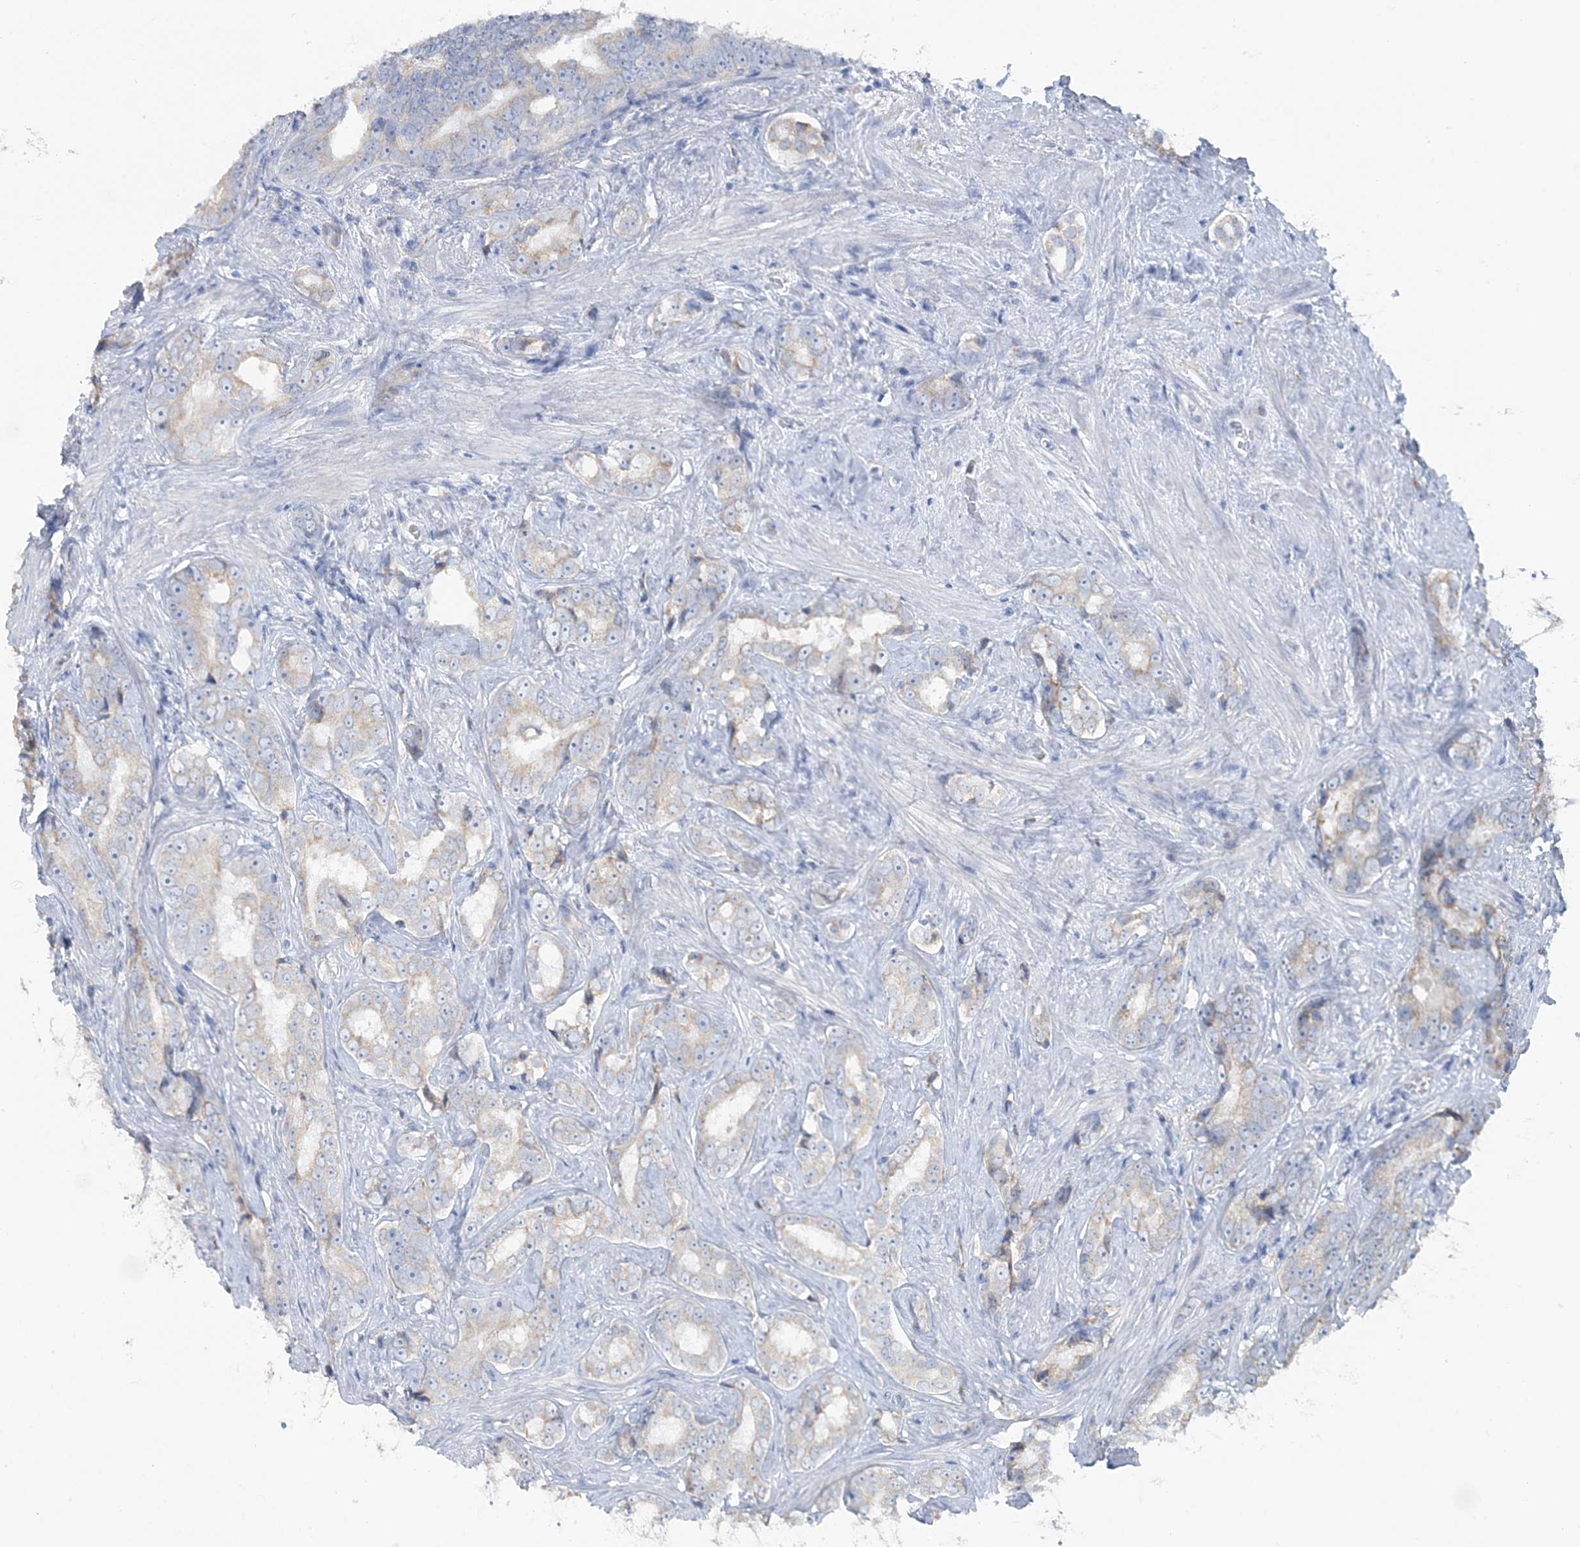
{"staining": {"intensity": "negative", "quantity": "none", "location": "none"}, "tissue": "prostate cancer", "cell_type": "Tumor cells", "image_type": "cancer", "snomed": [{"axis": "morphology", "description": "Adenocarcinoma, High grade"}, {"axis": "topography", "description": "Prostate"}], "caption": "An immunohistochemistry photomicrograph of prostate cancer is shown. There is no staining in tumor cells of prostate cancer. Nuclei are stained in blue.", "gene": "TBC1D5", "patient": {"sex": "male", "age": 66}}